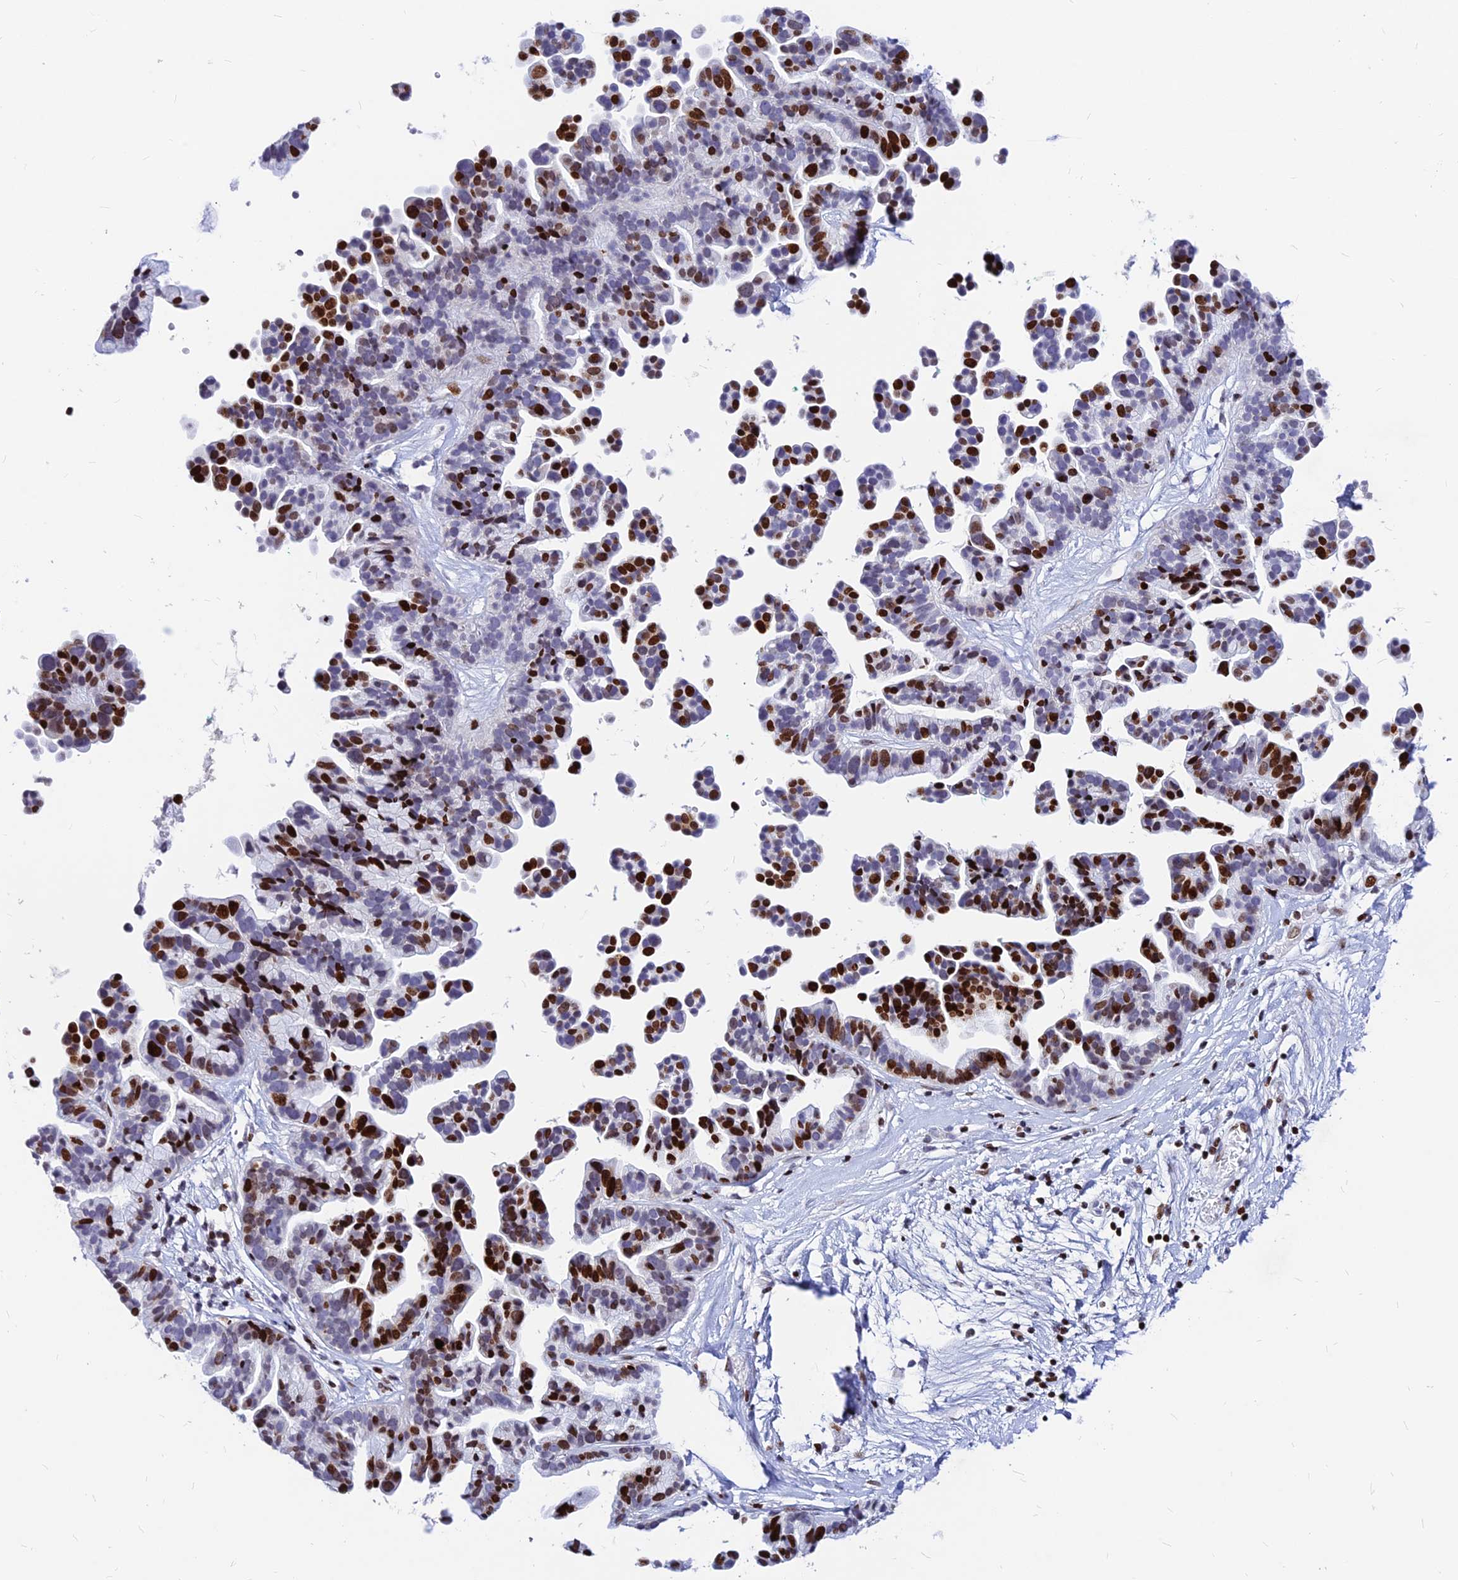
{"staining": {"intensity": "strong", "quantity": "25%-75%", "location": "nuclear"}, "tissue": "ovarian cancer", "cell_type": "Tumor cells", "image_type": "cancer", "snomed": [{"axis": "morphology", "description": "Cystadenocarcinoma, serous, NOS"}, {"axis": "topography", "description": "Ovary"}], "caption": "Ovarian cancer stained with DAB immunohistochemistry exhibits high levels of strong nuclear positivity in about 25%-75% of tumor cells.", "gene": "PRPS1", "patient": {"sex": "female", "age": 56}}